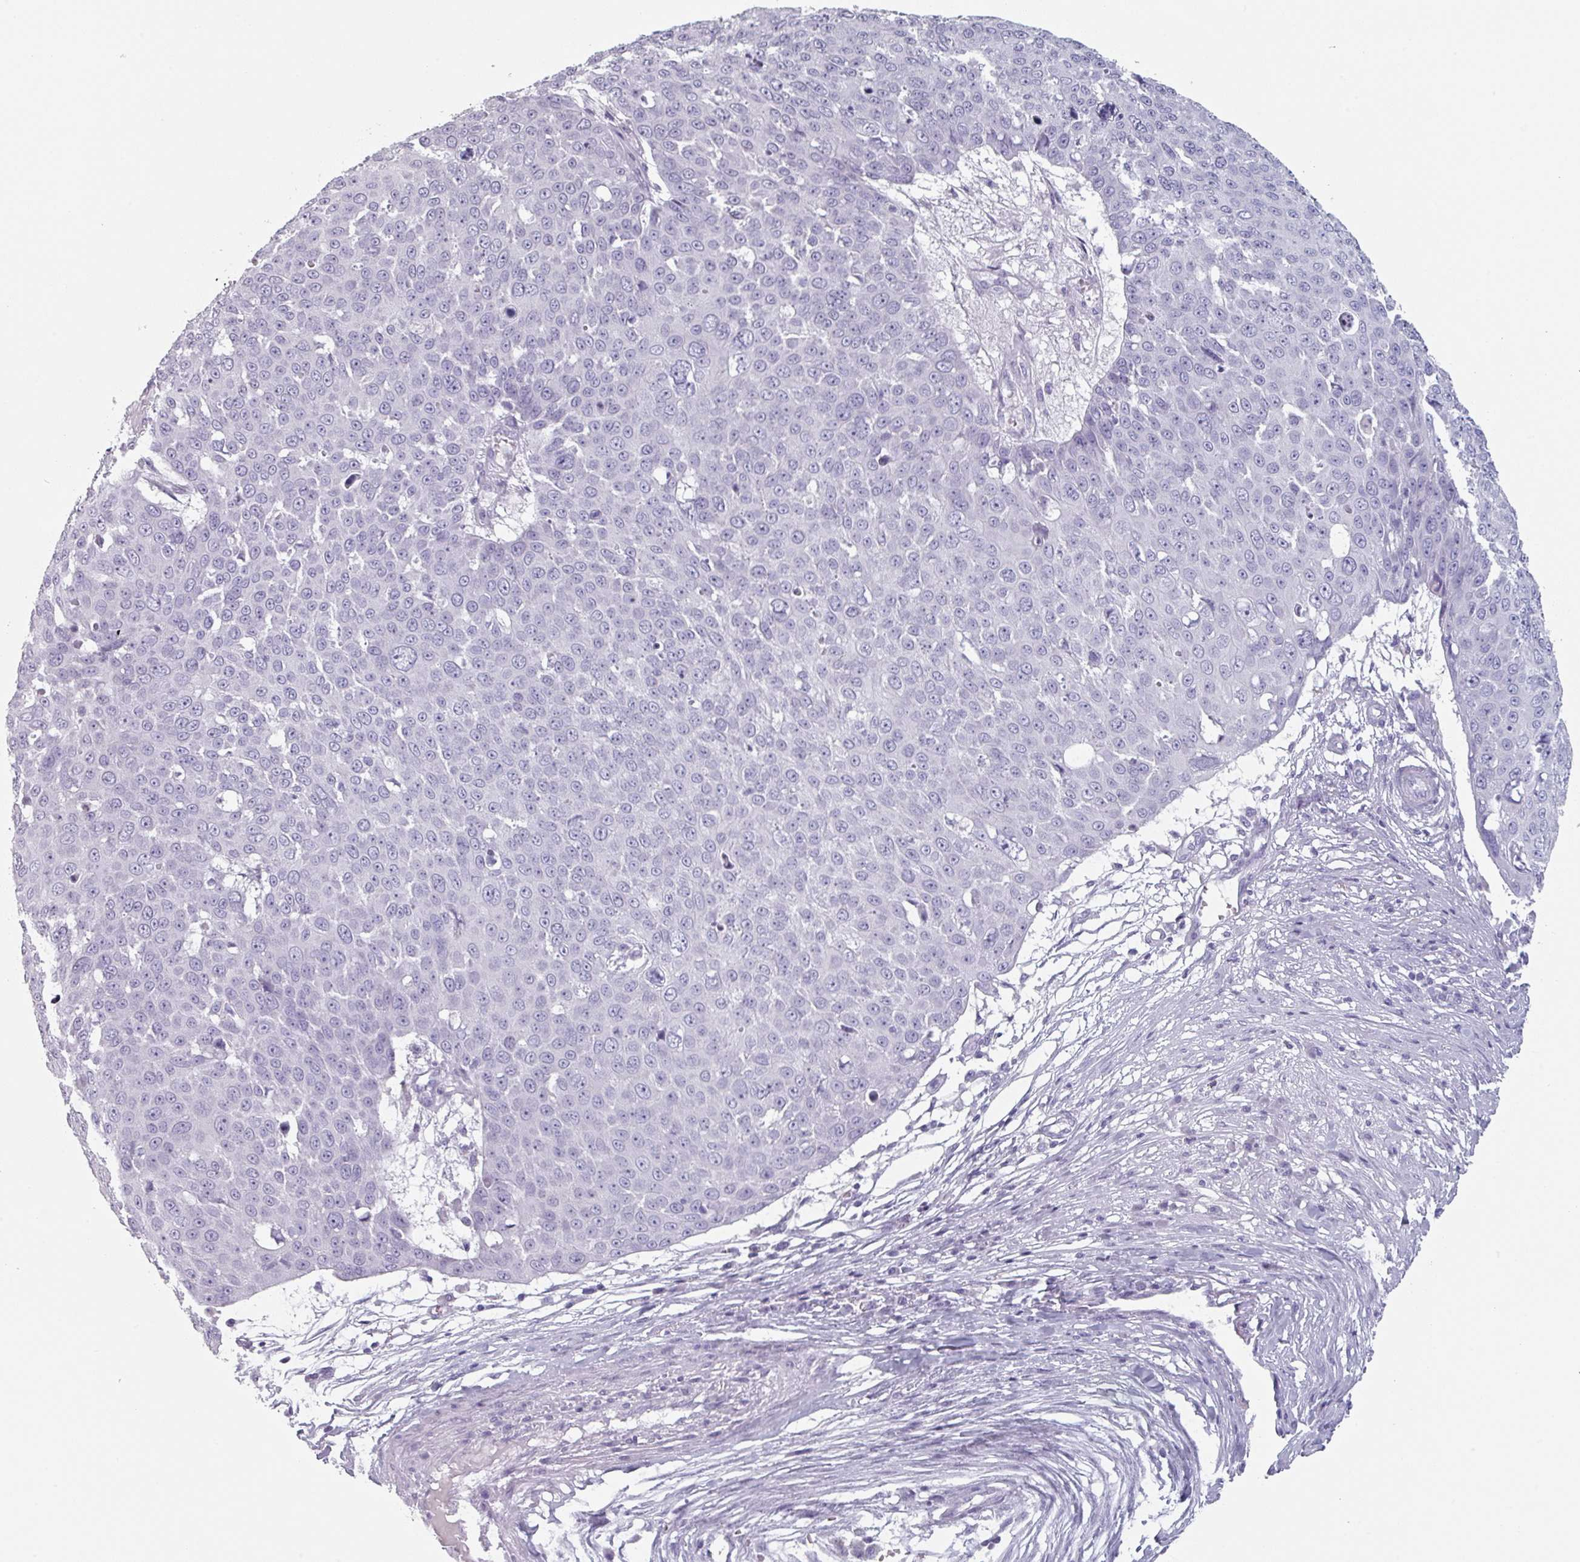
{"staining": {"intensity": "negative", "quantity": "none", "location": "none"}, "tissue": "skin cancer", "cell_type": "Tumor cells", "image_type": "cancer", "snomed": [{"axis": "morphology", "description": "Squamous cell carcinoma, NOS"}, {"axis": "topography", "description": "Skin"}], "caption": "Protein analysis of skin cancer shows no significant expression in tumor cells.", "gene": "SLC35G2", "patient": {"sex": "male", "age": 71}}